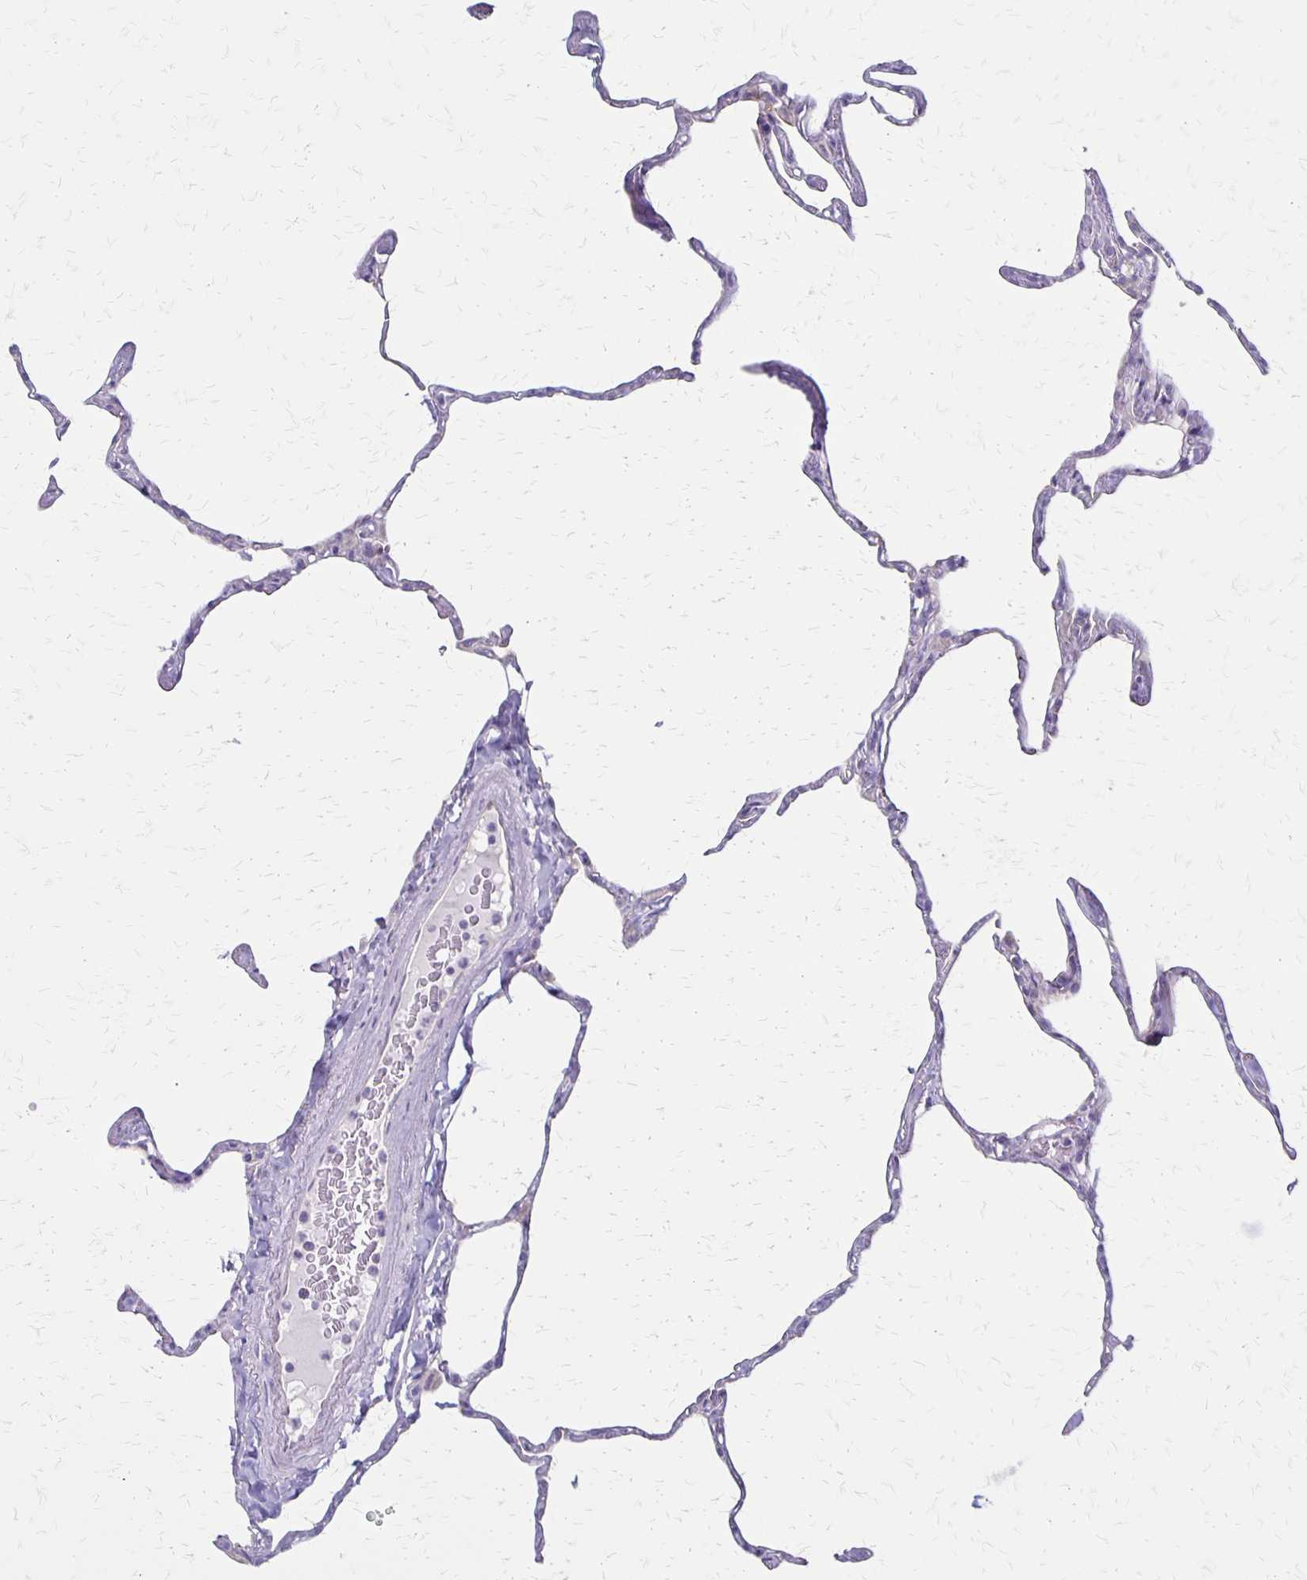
{"staining": {"intensity": "negative", "quantity": "none", "location": "none"}, "tissue": "lung", "cell_type": "Alveolar cells", "image_type": "normal", "snomed": [{"axis": "morphology", "description": "Normal tissue, NOS"}, {"axis": "topography", "description": "Lung"}], "caption": "Immunohistochemical staining of benign lung reveals no significant positivity in alveolar cells. (Stains: DAB immunohistochemistry with hematoxylin counter stain, Microscopy: brightfield microscopy at high magnification).", "gene": "HOMER1", "patient": {"sex": "male", "age": 65}}